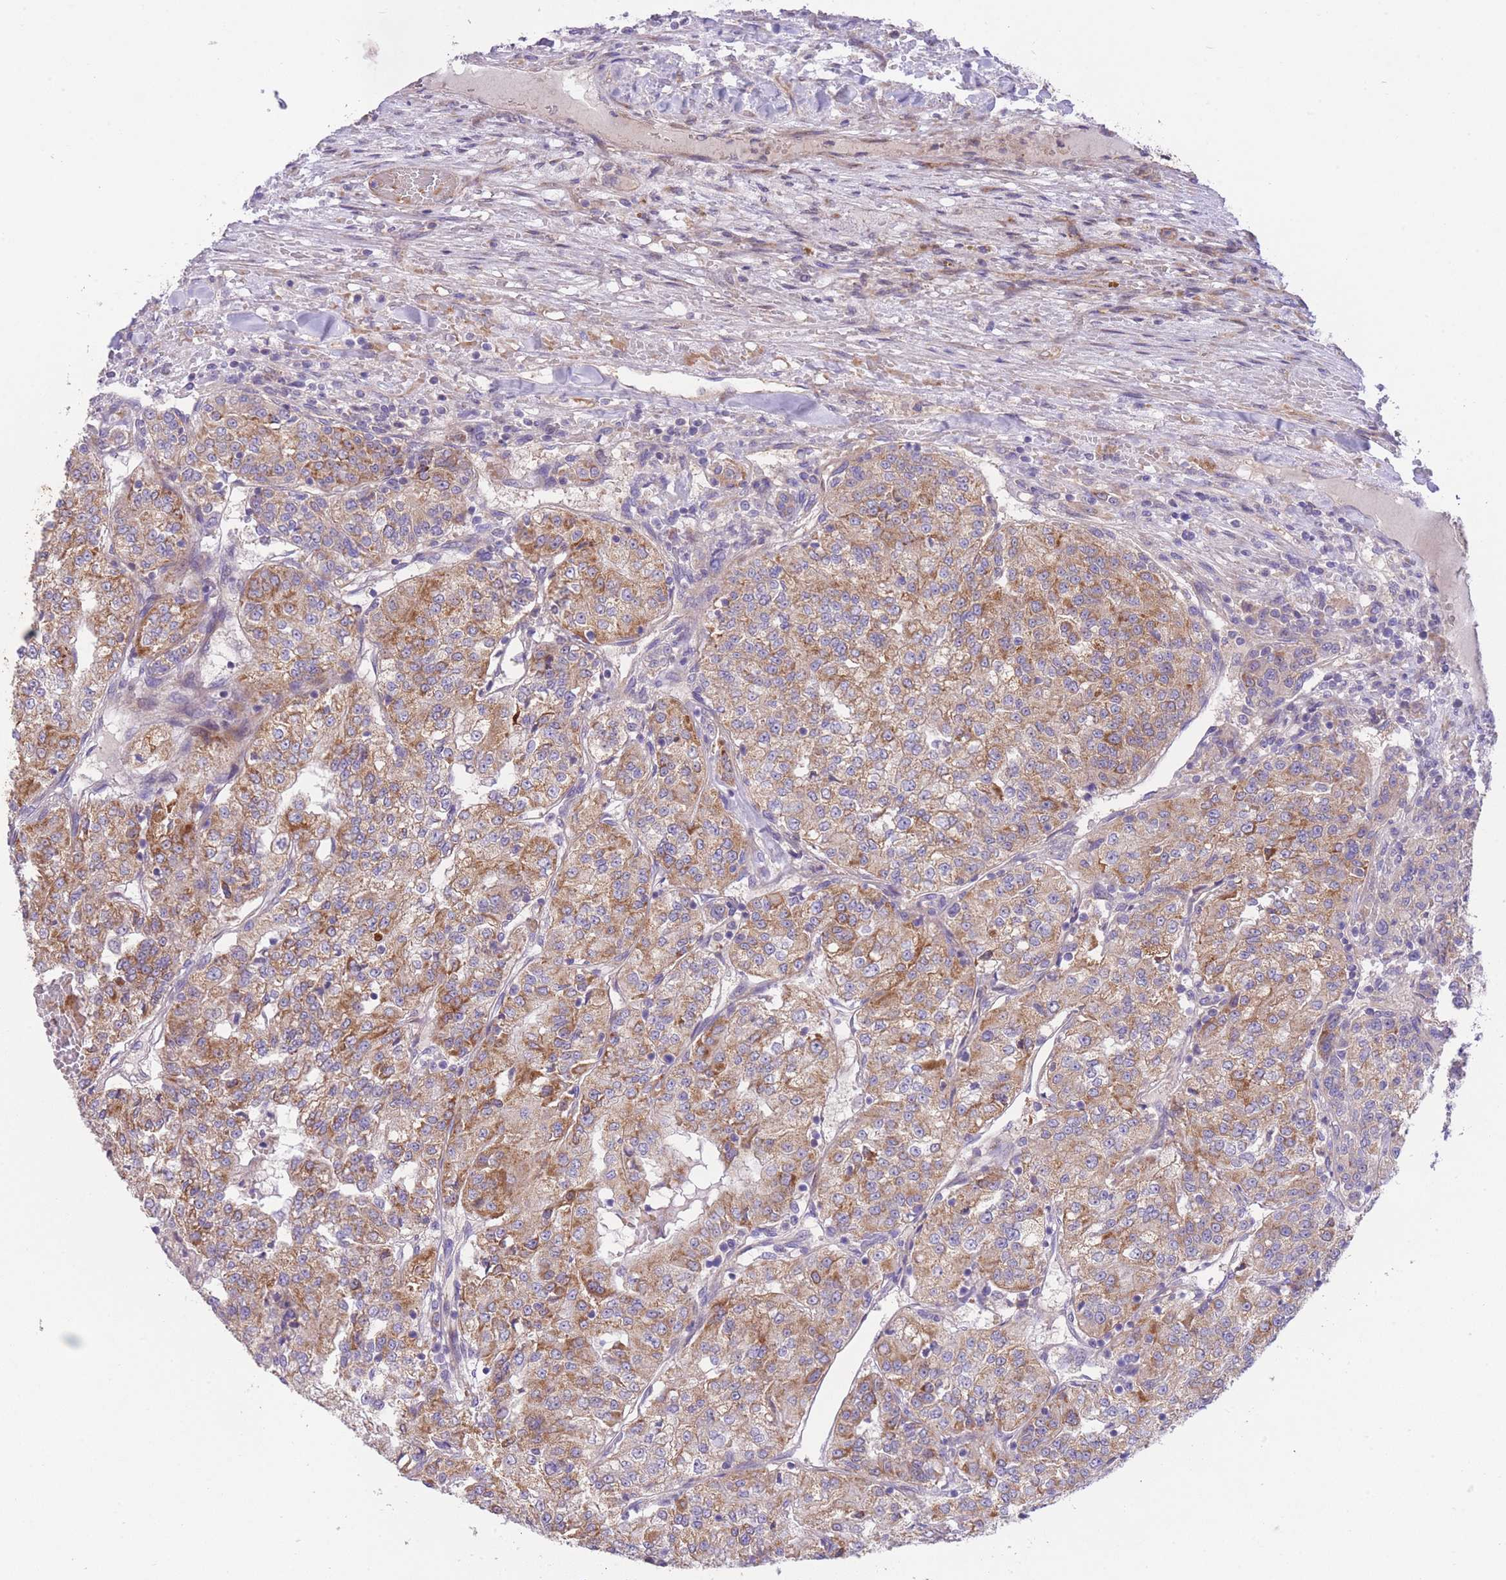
{"staining": {"intensity": "moderate", "quantity": ">75%", "location": "cytoplasmic/membranous"}, "tissue": "renal cancer", "cell_type": "Tumor cells", "image_type": "cancer", "snomed": [{"axis": "morphology", "description": "Adenocarcinoma, NOS"}, {"axis": "topography", "description": "Kidney"}], "caption": "Renal cancer (adenocarcinoma) stained for a protein (brown) shows moderate cytoplasmic/membranous positive positivity in approximately >75% of tumor cells.", "gene": "CHAC1", "patient": {"sex": "female", "age": 63}}